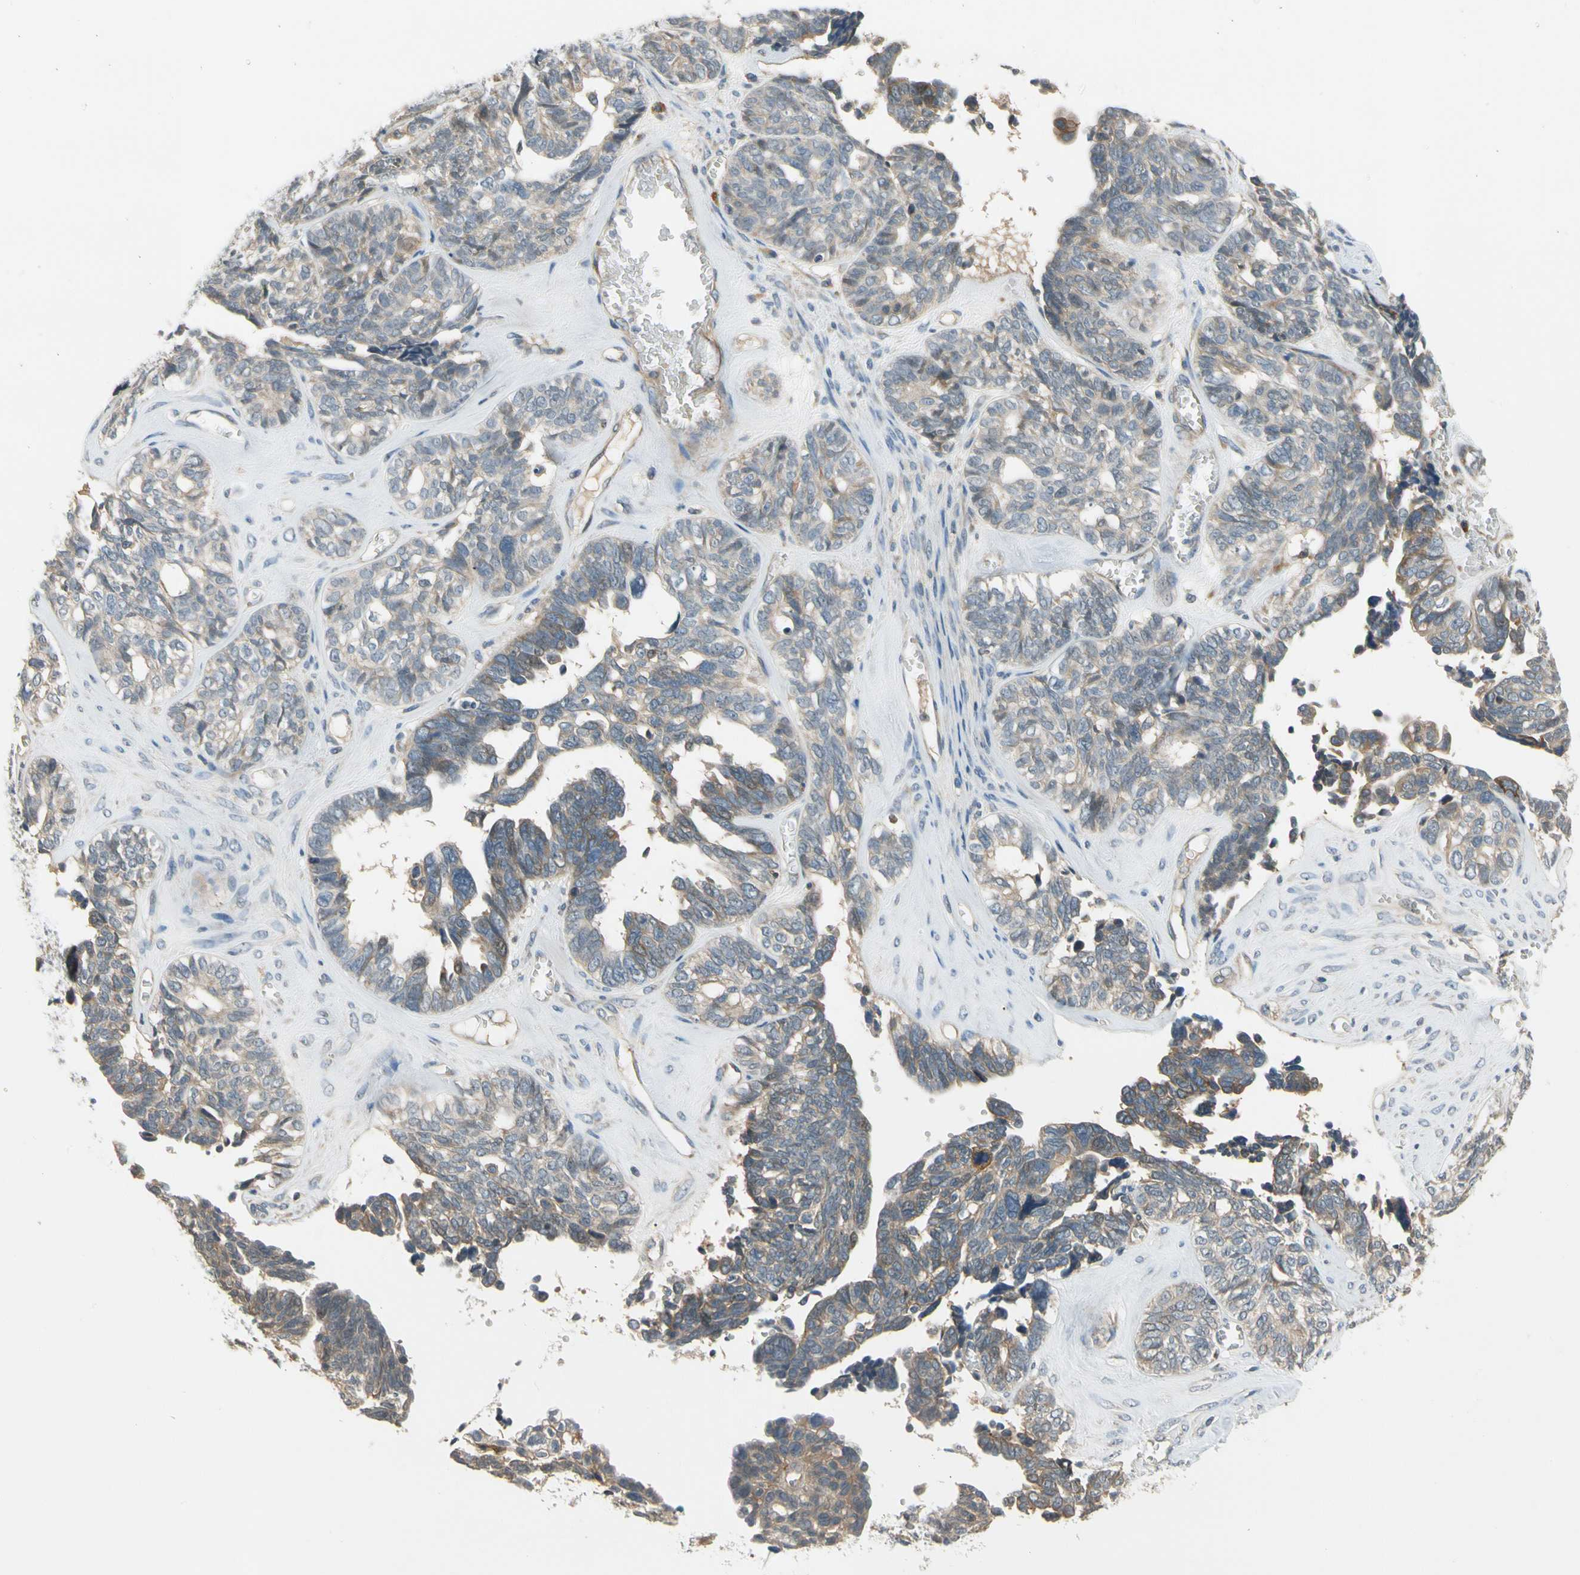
{"staining": {"intensity": "moderate", "quantity": "<25%", "location": "cytoplasmic/membranous"}, "tissue": "ovarian cancer", "cell_type": "Tumor cells", "image_type": "cancer", "snomed": [{"axis": "morphology", "description": "Cystadenocarcinoma, serous, NOS"}, {"axis": "topography", "description": "Ovary"}], "caption": "Immunohistochemistry of human ovarian cancer shows low levels of moderate cytoplasmic/membranous staining in about <25% of tumor cells.", "gene": "MST1R", "patient": {"sex": "female", "age": 79}}